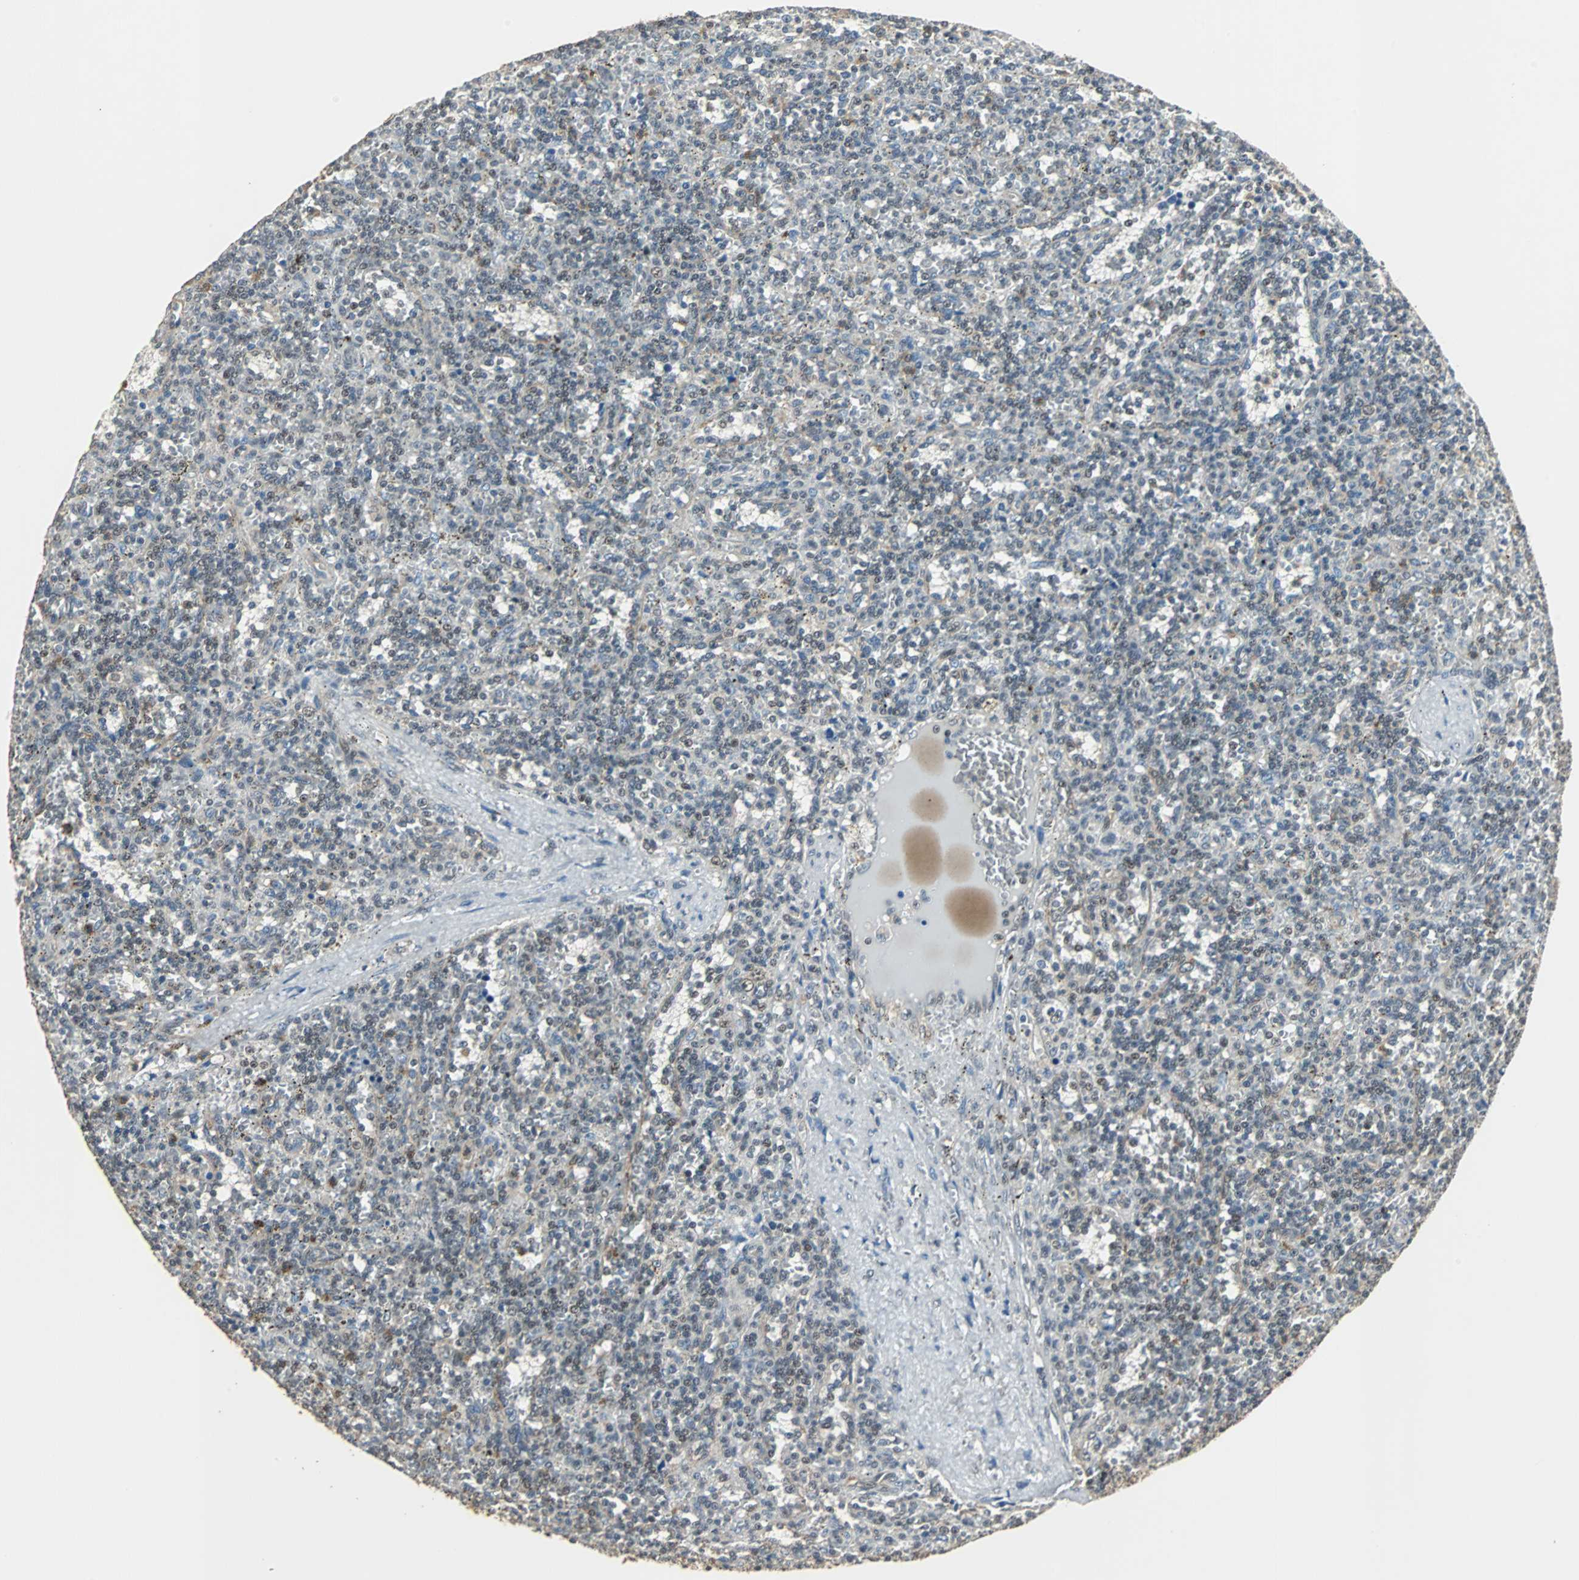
{"staining": {"intensity": "moderate", "quantity": "<25%", "location": "nuclear"}, "tissue": "lymphoma", "cell_type": "Tumor cells", "image_type": "cancer", "snomed": [{"axis": "morphology", "description": "Malignant lymphoma, non-Hodgkin's type, Low grade"}, {"axis": "topography", "description": "Spleen"}], "caption": "Lymphoma was stained to show a protein in brown. There is low levels of moderate nuclear positivity in approximately <25% of tumor cells. (IHC, brightfield microscopy, high magnification).", "gene": "MED4", "patient": {"sex": "male", "age": 73}}